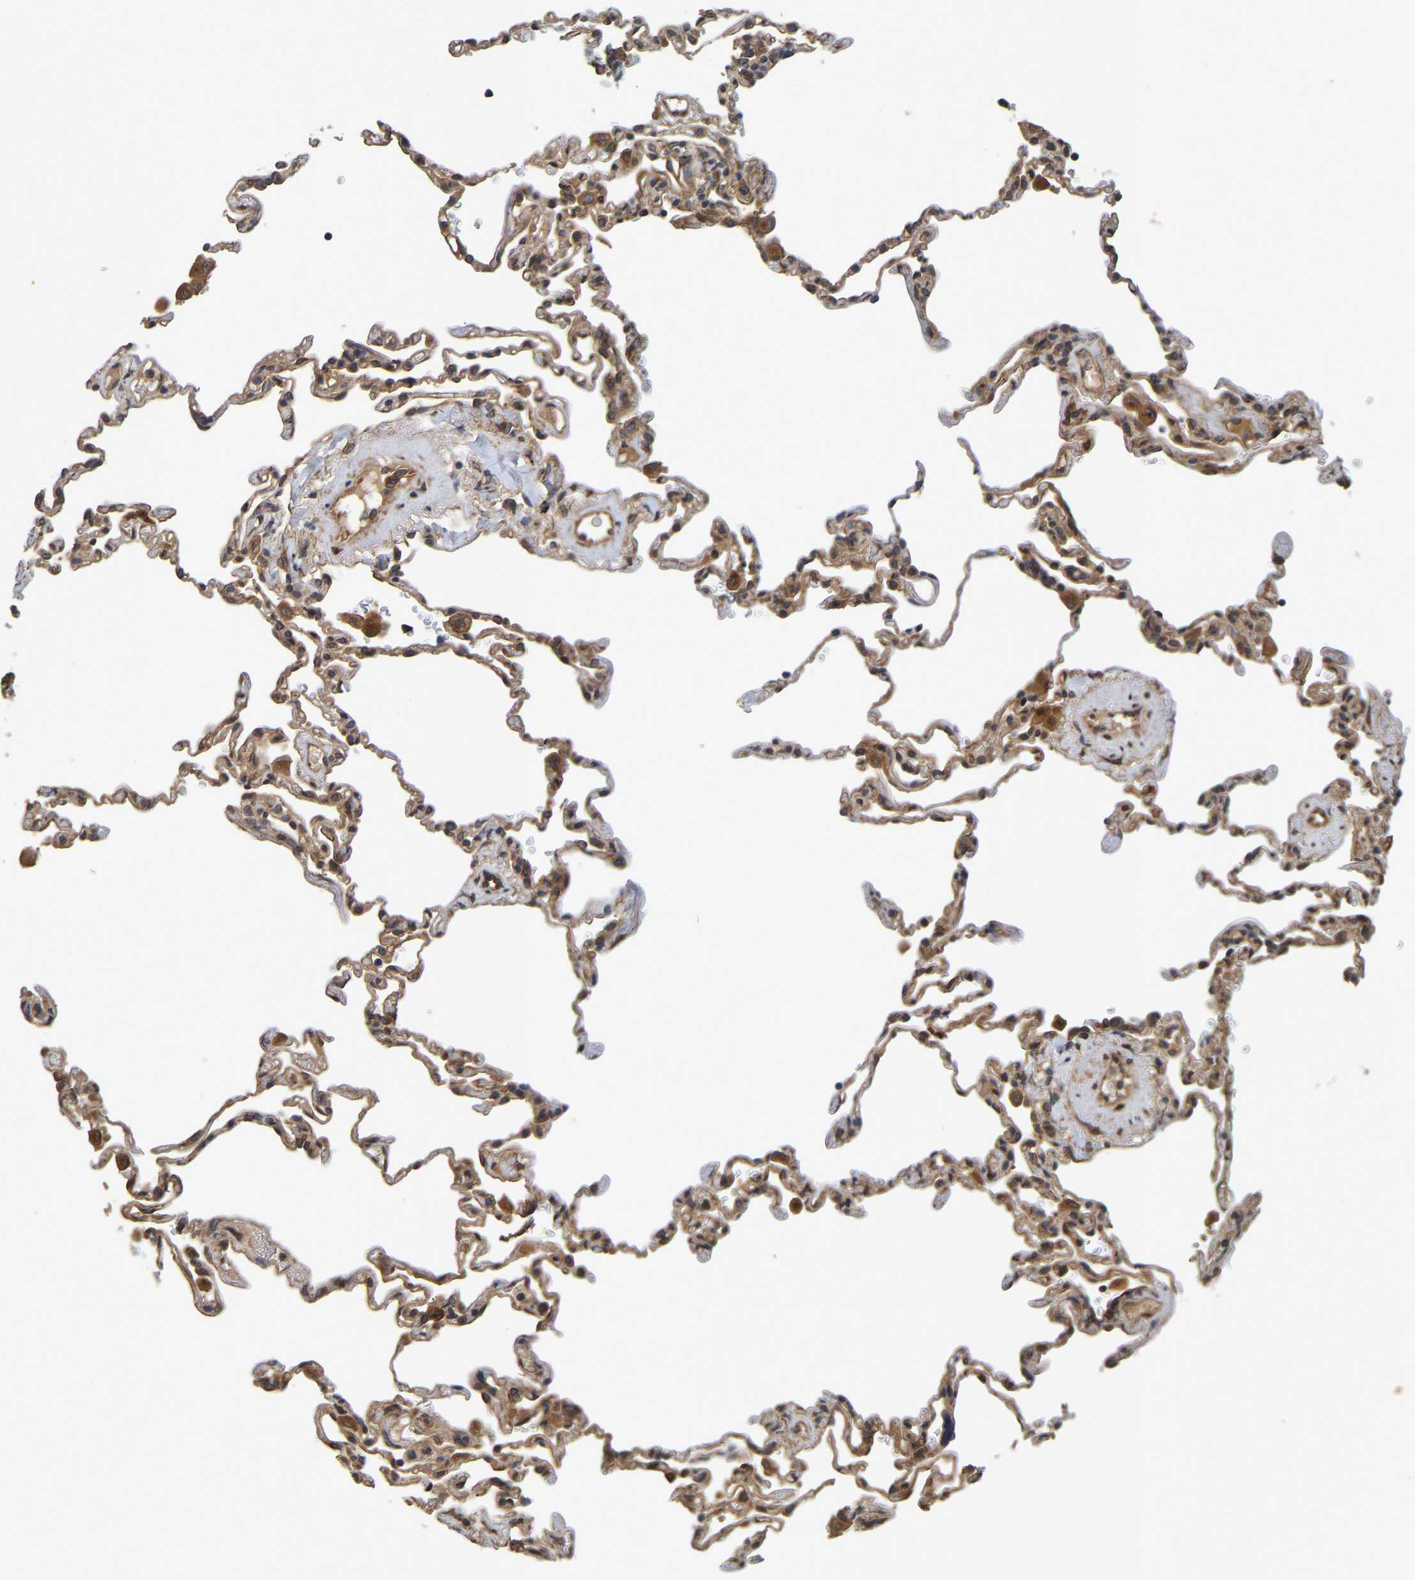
{"staining": {"intensity": "moderate", "quantity": "25%-75%", "location": "cytoplasmic/membranous"}, "tissue": "lung", "cell_type": "Alveolar cells", "image_type": "normal", "snomed": [{"axis": "morphology", "description": "Normal tissue, NOS"}, {"axis": "topography", "description": "Lung"}], "caption": "Protein staining exhibits moderate cytoplasmic/membranous positivity in about 25%-75% of alveolar cells in unremarkable lung.", "gene": "MACC1", "patient": {"sex": "male", "age": 59}}